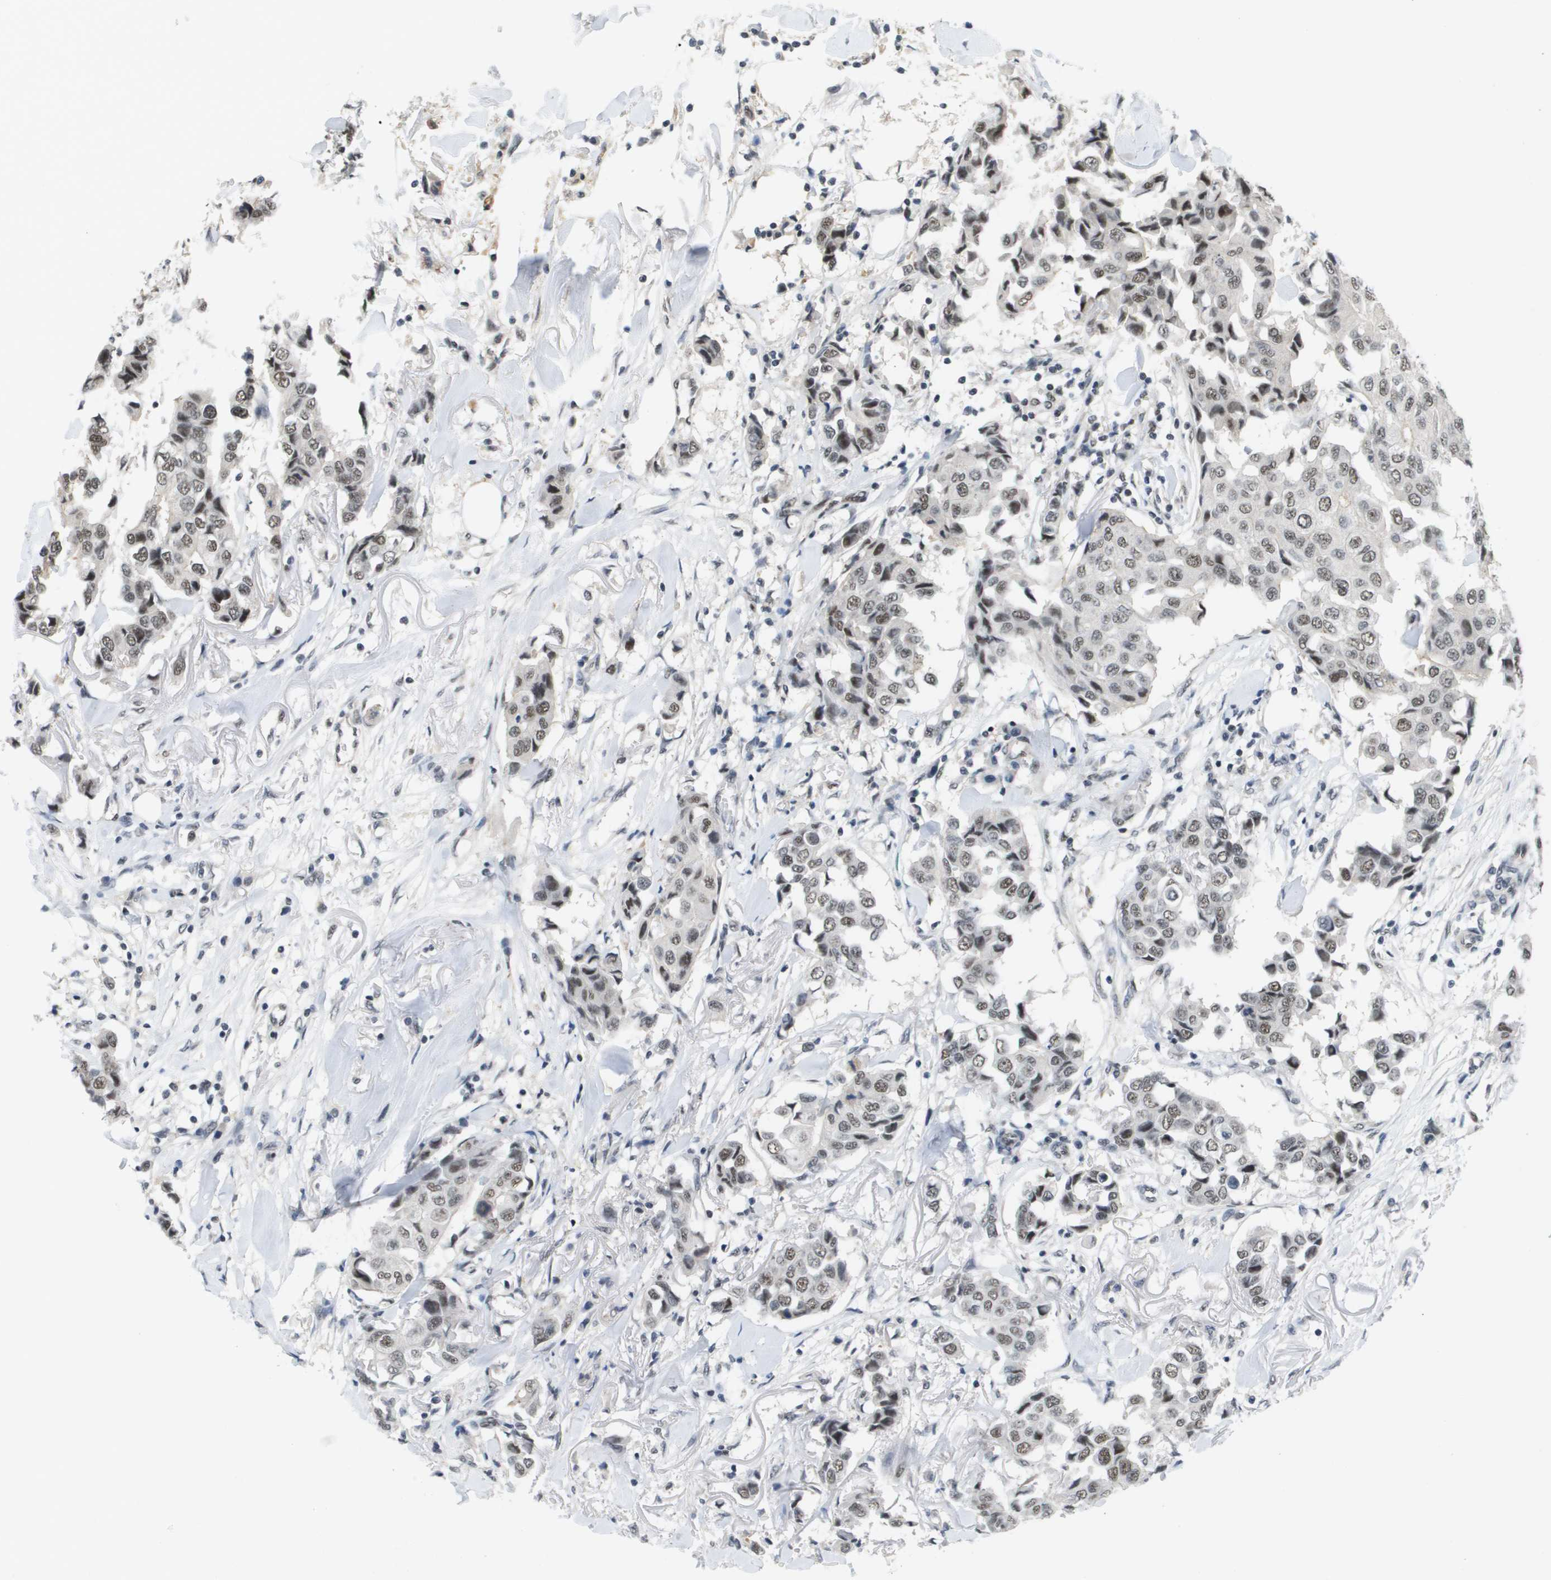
{"staining": {"intensity": "weak", "quantity": ">75%", "location": "nuclear"}, "tissue": "breast cancer", "cell_type": "Tumor cells", "image_type": "cancer", "snomed": [{"axis": "morphology", "description": "Duct carcinoma"}, {"axis": "topography", "description": "Breast"}], "caption": "Protein analysis of breast cancer (infiltrating ductal carcinoma) tissue exhibits weak nuclear positivity in approximately >75% of tumor cells. The staining was performed using DAB (3,3'-diaminobenzidine), with brown indicating positive protein expression. Nuclei are stained blue with hematoxylin.", "gene": "ISY1", "patient": {"sex": "female", "age": 80}}